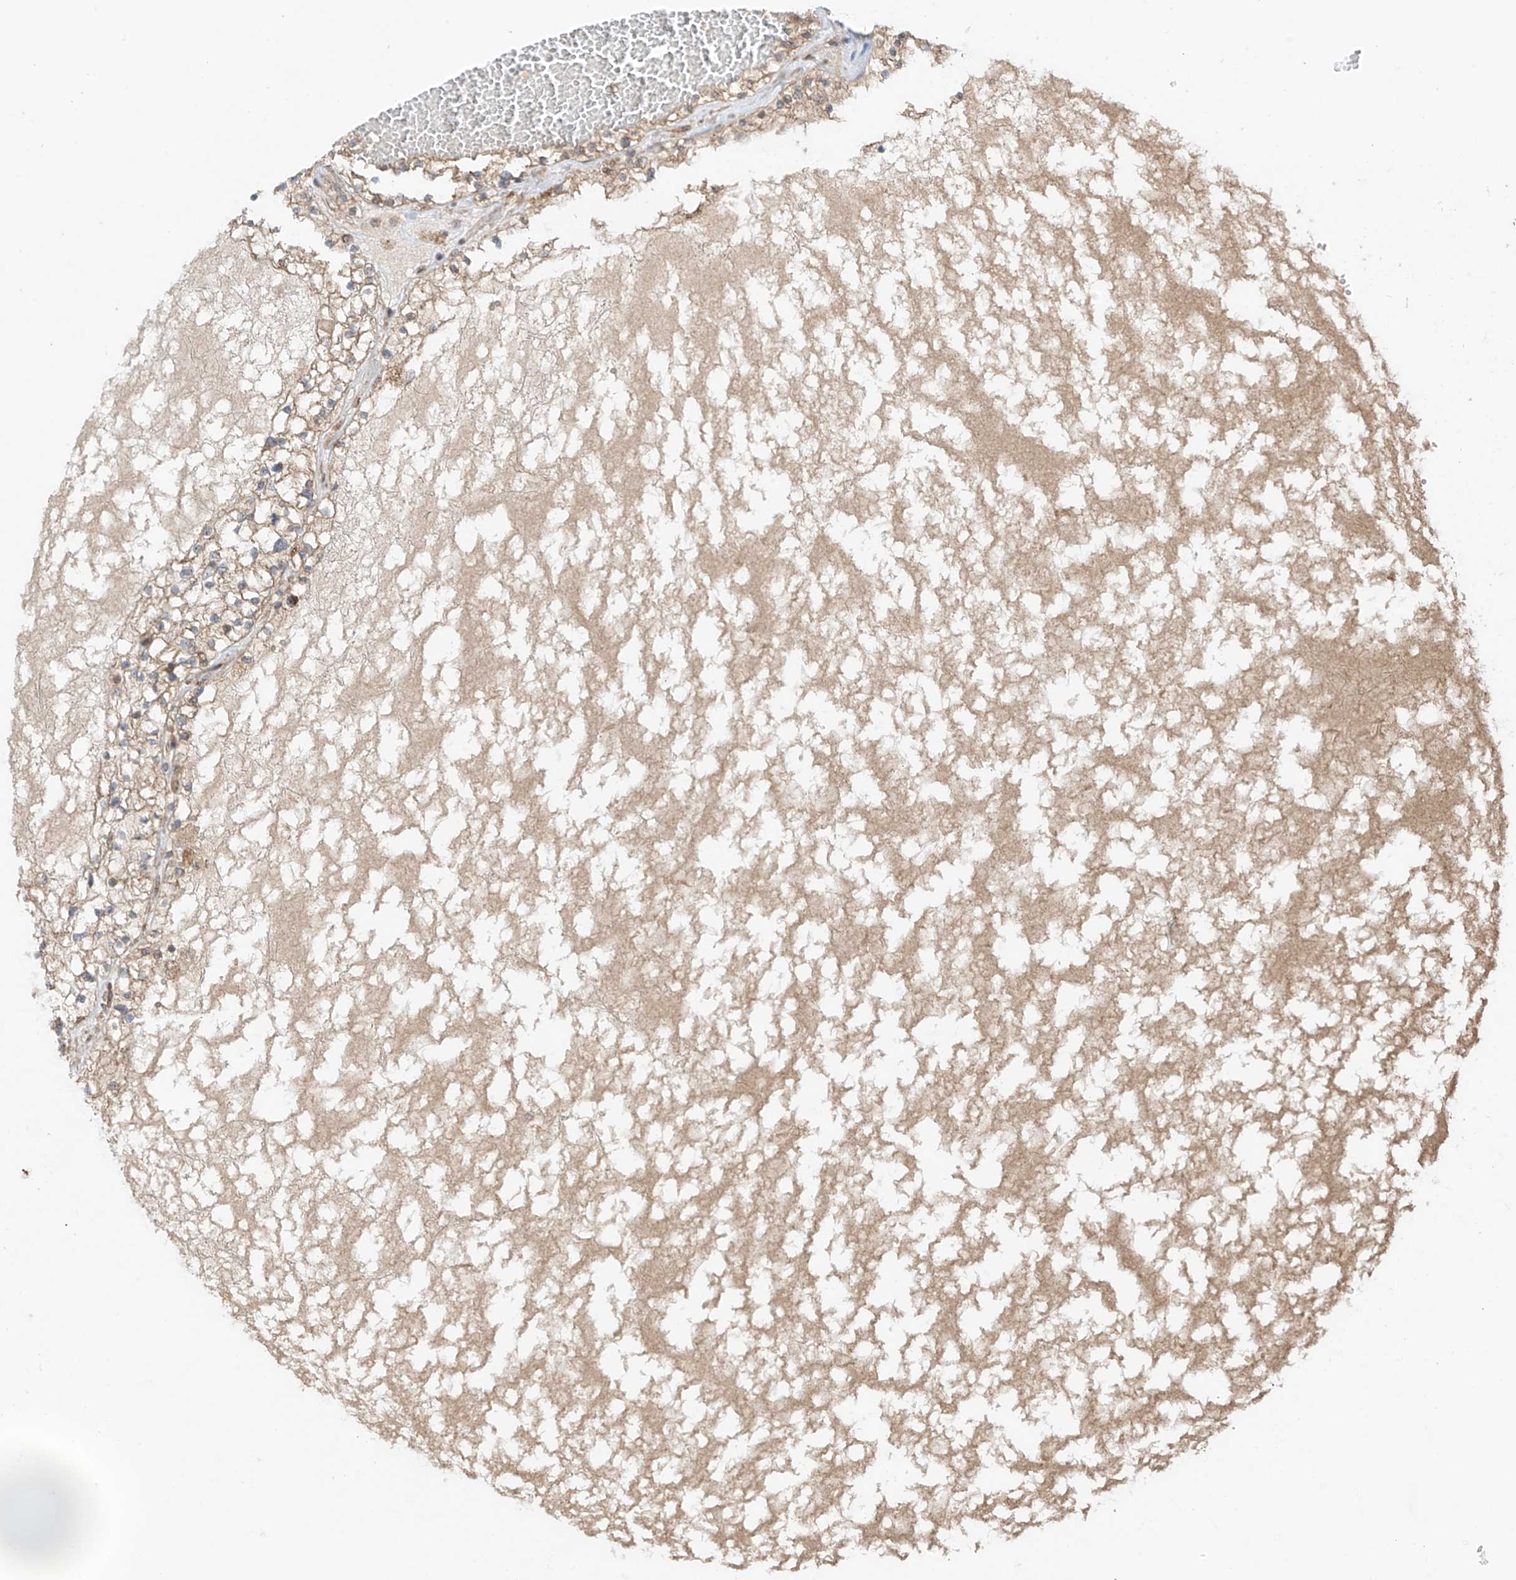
{"staining": {"intensity": "weak", "quantity": "25%-75%", "location": "cytoplasmic/membranous"}, "tissue": "renal cancer", "cell_type": "Tumor cells", "image_type": "cancer", "snomed": [{"axis": "morphology", "description": "Normal tissue, NOS"}, {"axis": "morphology", "description": "Adenocarcinoma, NOS"}, {"axis": "topography", "description": "Kidney"}], "caption": "Adenocarcinoma (renal) was stained to show a protein in brown. There is low levels of weak cytoplasmic/membranous expression in about 25%-75% of tumor cells. (brown staining indicates protein expression, while blue staining denotes nuclei).", "gene": "ABCD1", "patient": {"sex": "male", "age": 68}}